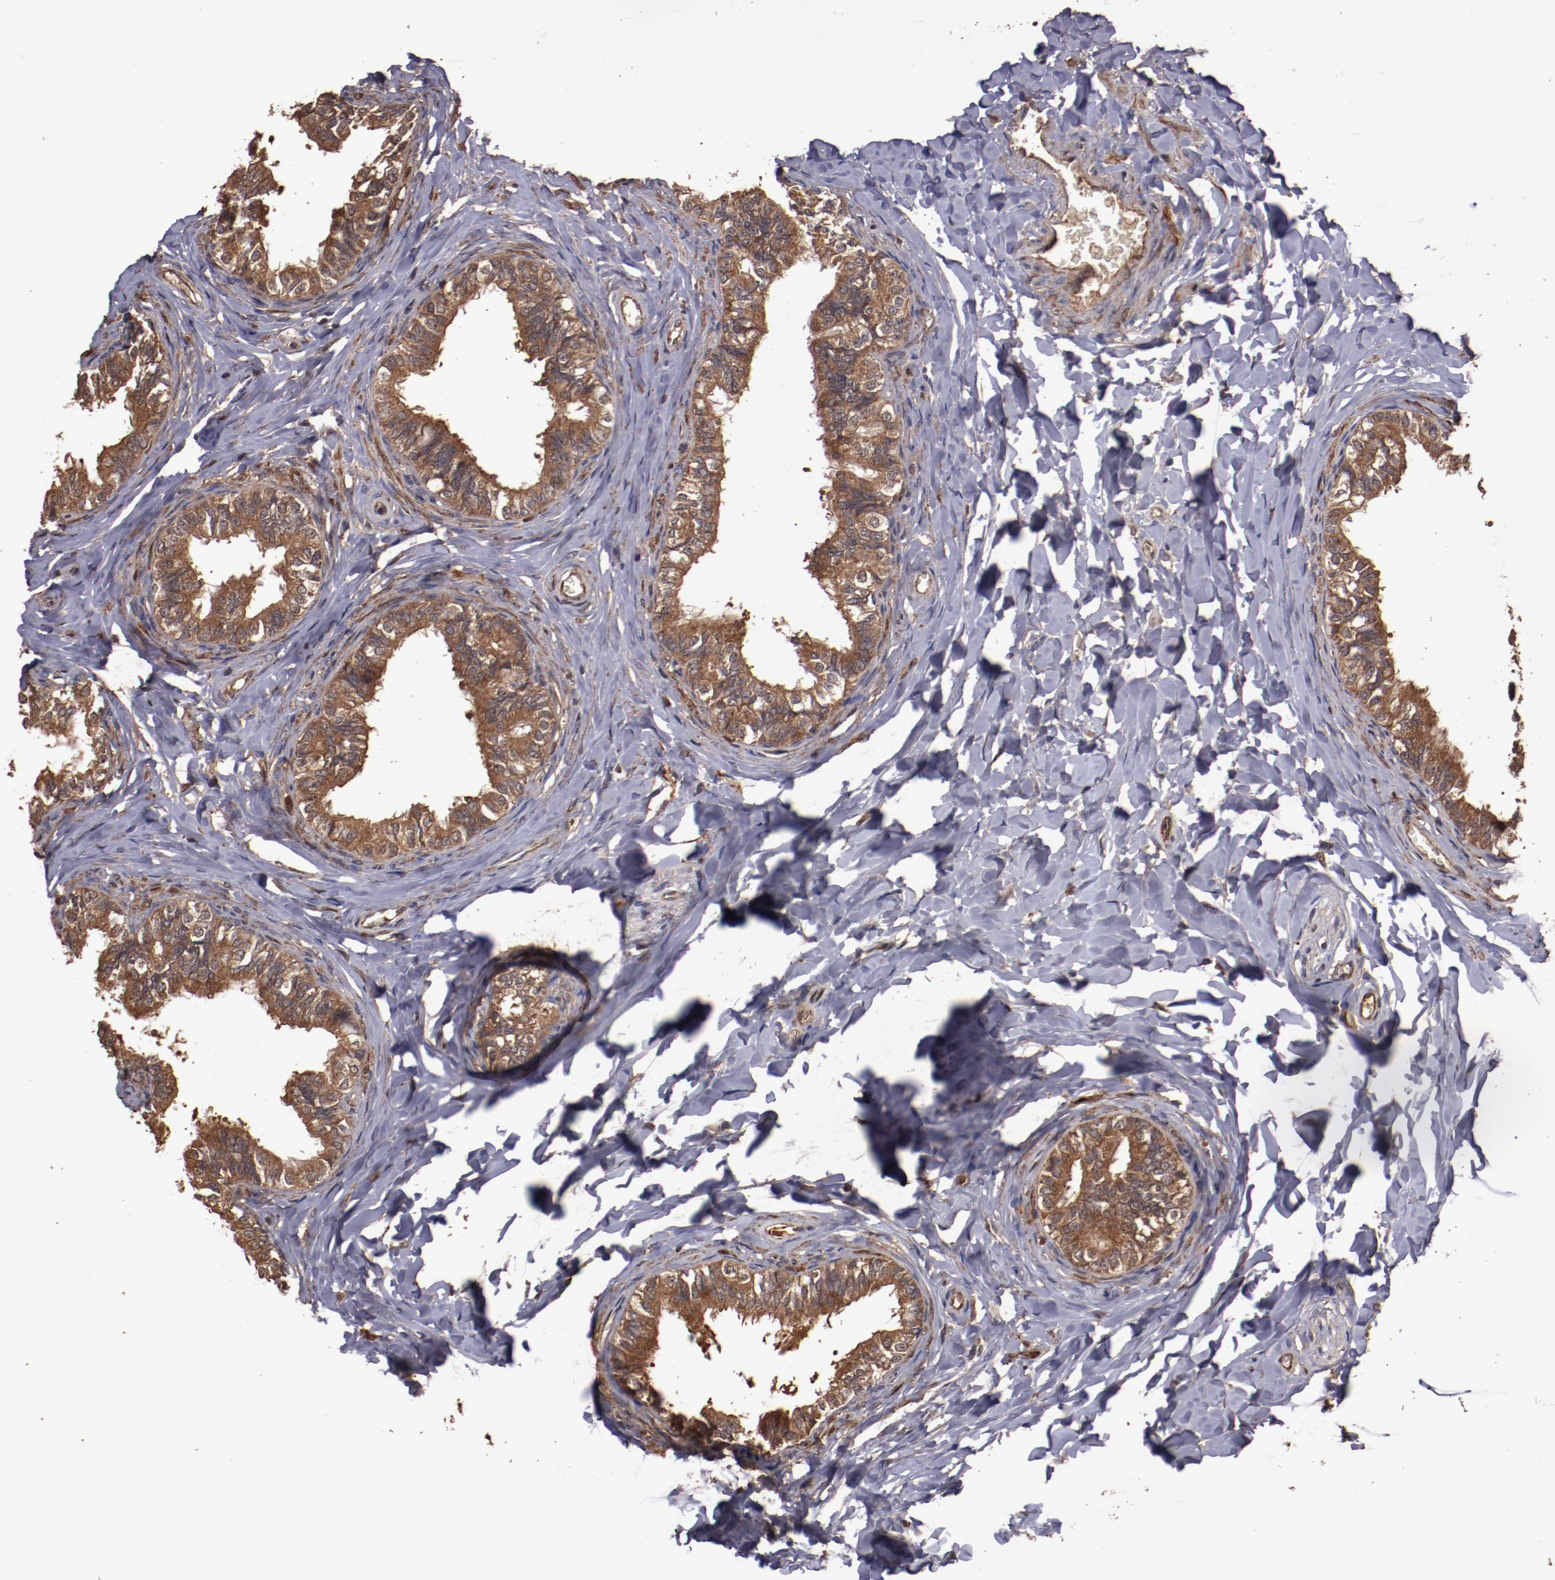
{"staining": {"intensity": "strong", "quantity": ">75%", "location": "cytoplasmic/membranous"}, "tissue": "epididymis", "cell_type": "Glandular cells", "image_type": "normal", "snomed": [{"axis": "morphology", "description": "Normal tissue, NOS"}, {"axis": "topography", "description": "Soft tissue"}, {"axis": "topography", "description": "Epididymis"}], "caption": "Unremarkable epididymis shows strong cytoplasmic/membranous expression in approximately >75% of glandular cells.", "gene": "TXNDC16", "patient": {"sex": "male", "age": 26}}